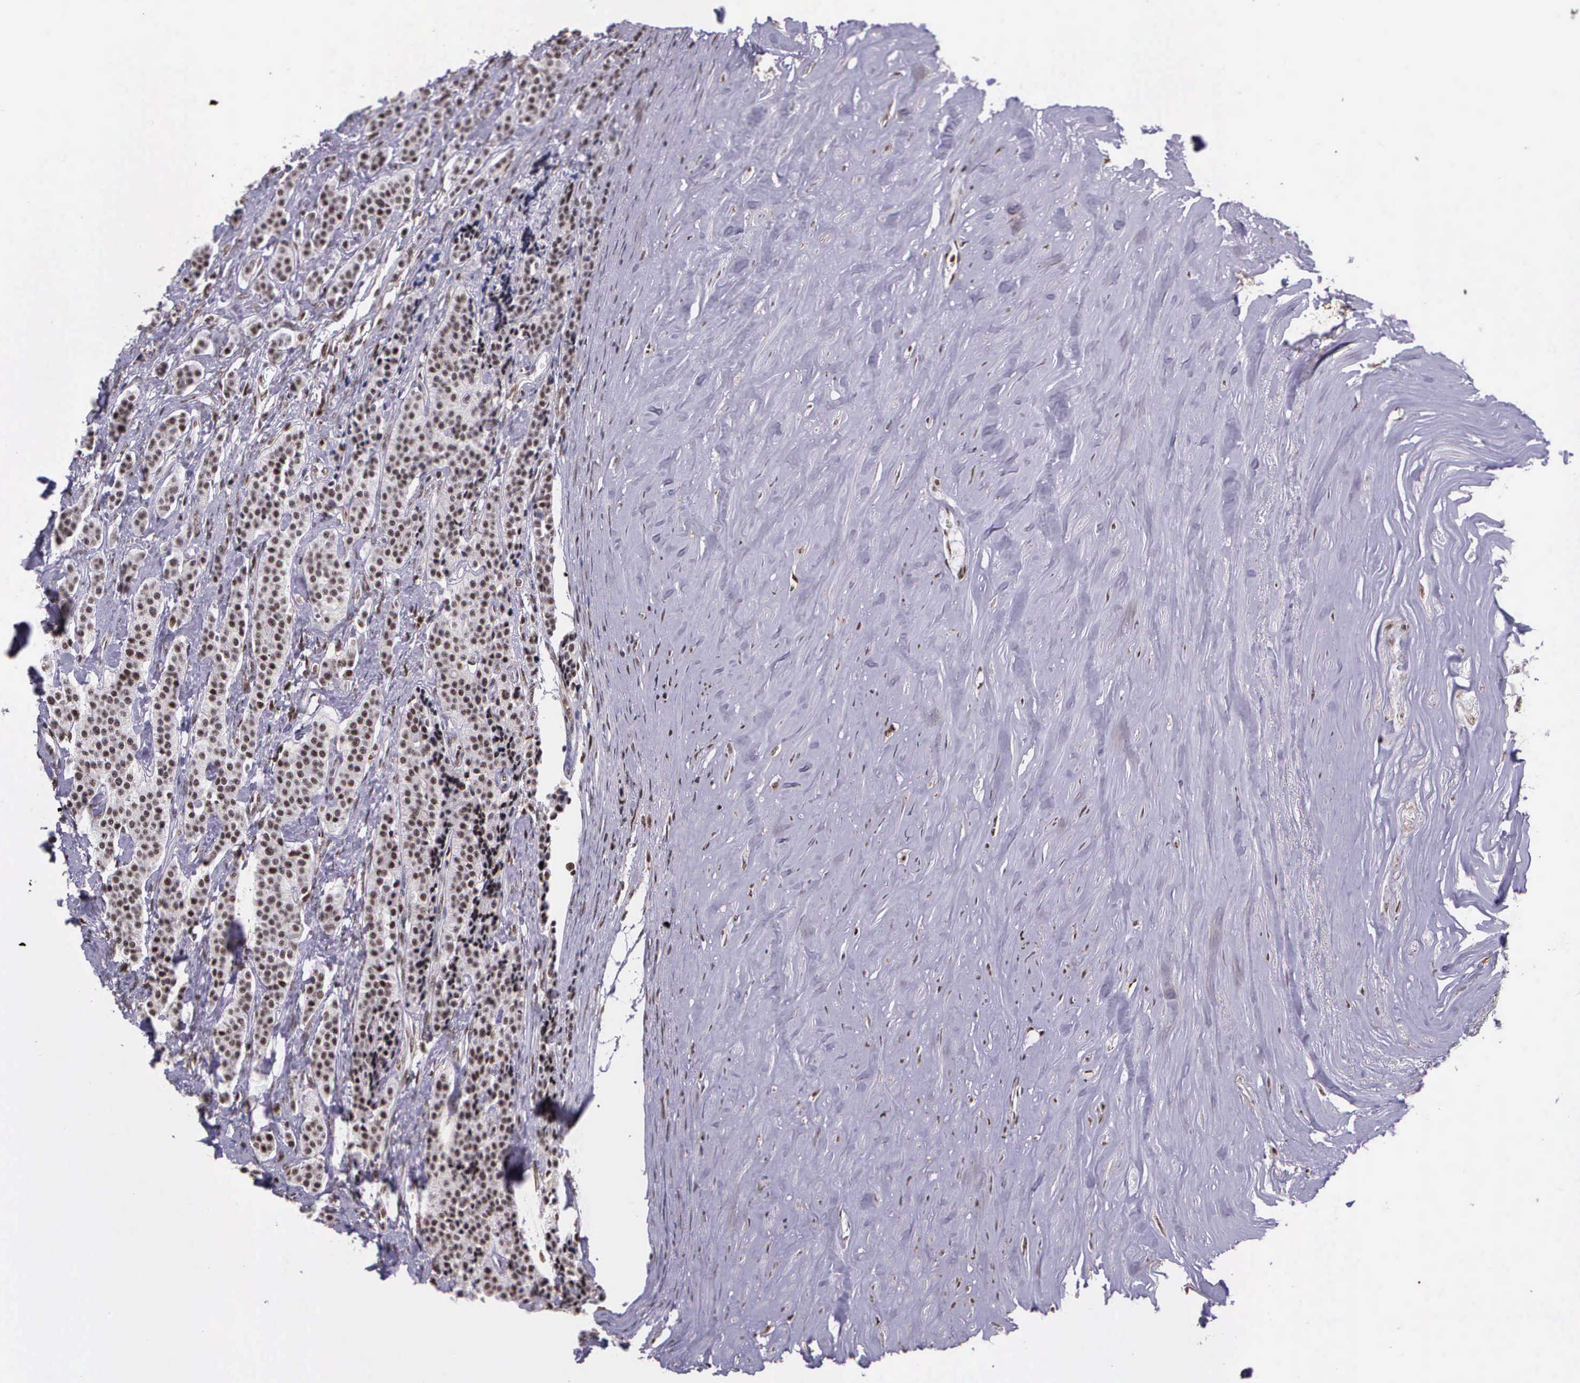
{"staining": {"intensity": "weak", "quantity": ">75%", "location": "nuclear"}, "tissue": "carcinoid", "cell_type": "Tumor cells", "image_type": "cancer", "snomed": [{"axis": "morphology", "description": "Carcinoid, malignant, NOS"}, {"axis": "topography", "description": "Small intestine"}], "caption": "Immunohistochemistry (IHC) of carcinoid displays low levels of weak nuclear staining in approximately >75% of tumor cells.", "gene": "FAM47A", "patient": {"sex": "male", "age": 63}}